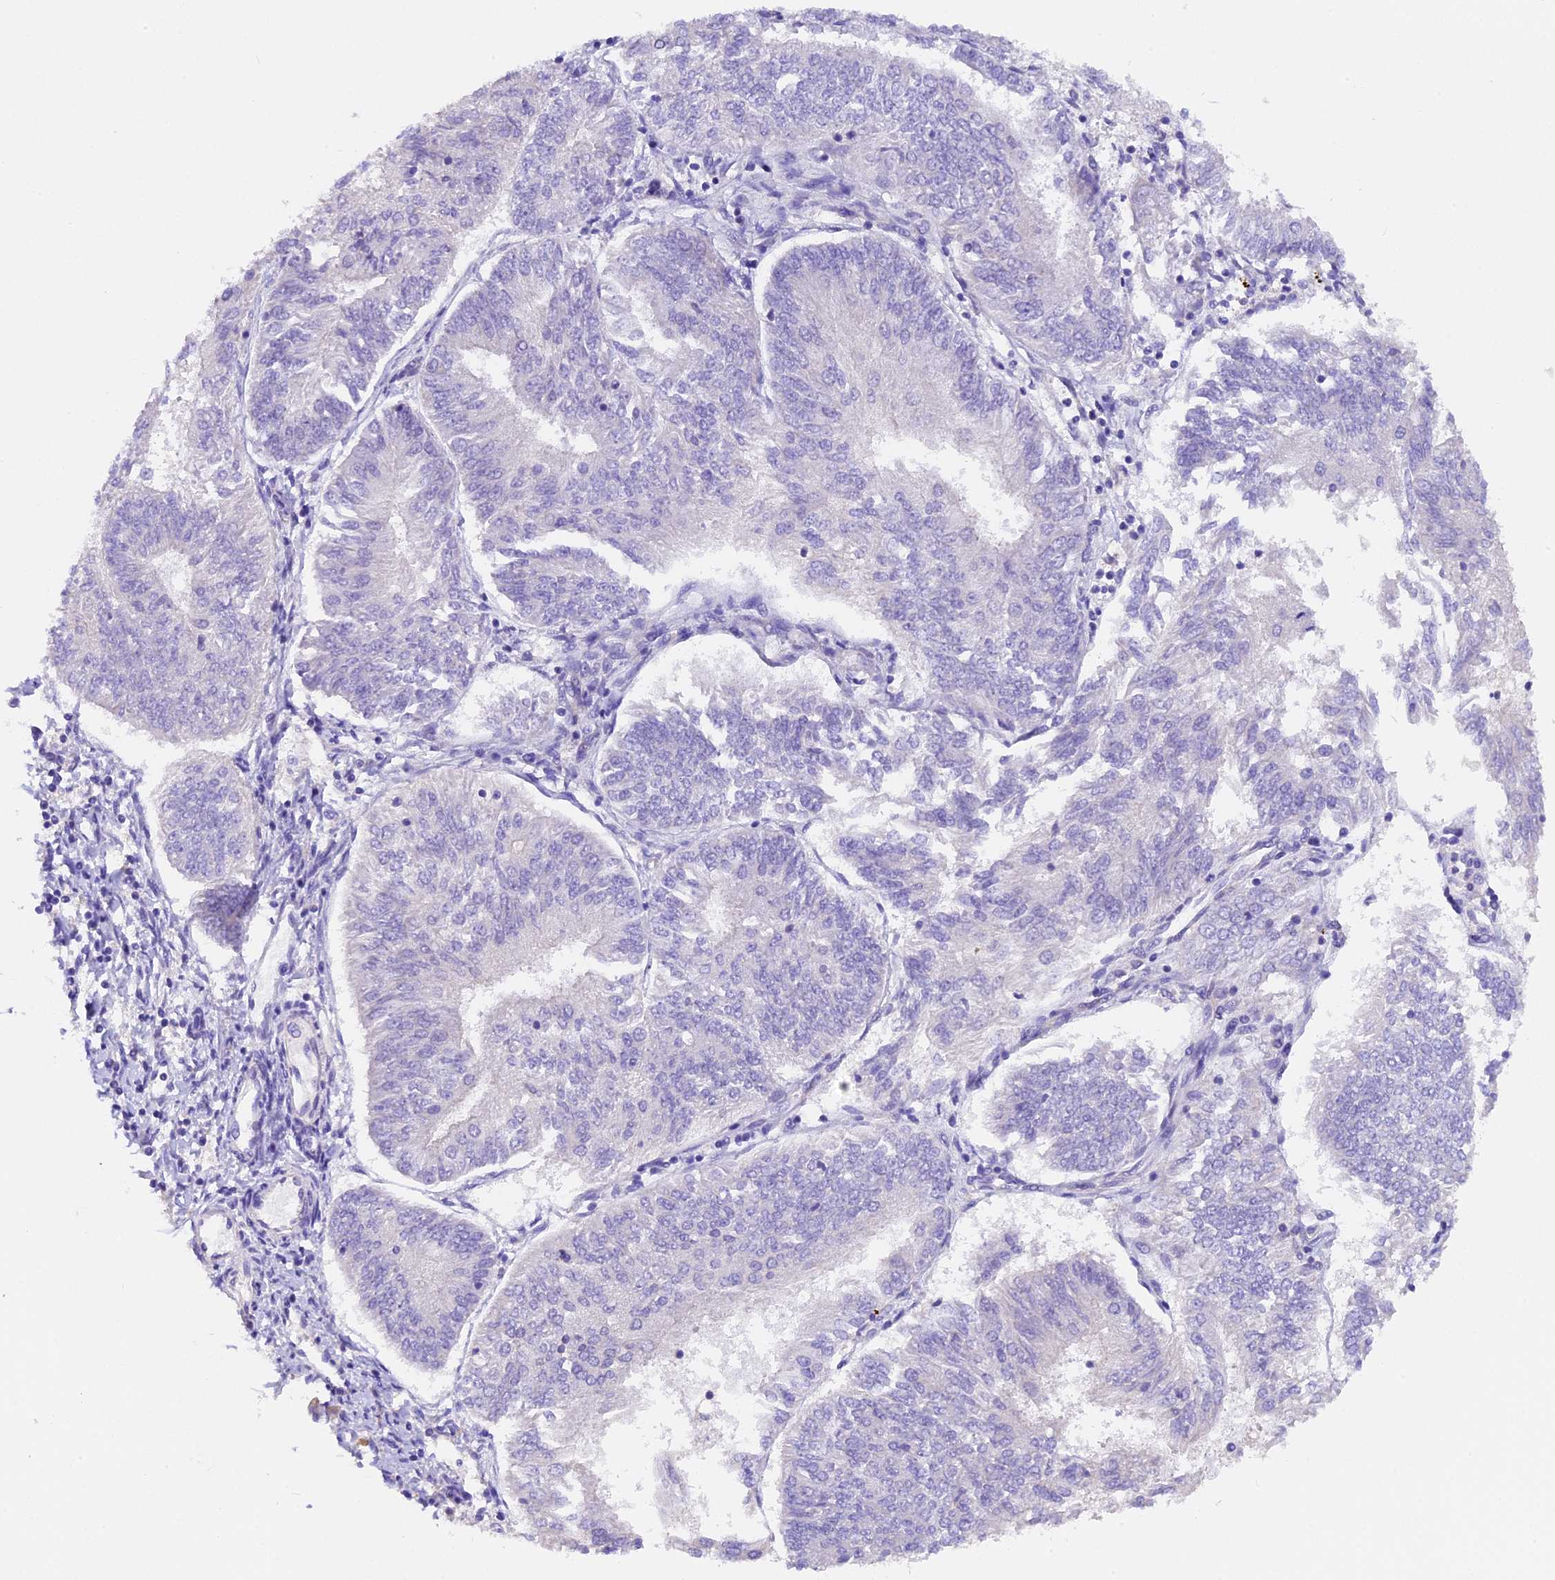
{"staining": {"intensity": "negative", "quantity": "none", "location": "none"}, "tissue": "endometrial cancer", "cell_type": "Tumor cells", "image_type": "cancer", "snomed": [{"axis": "morphology", "description": "Adenocarcinoma, NOS"}, {"axis": "topography", "description": "Endometrium"}], "caption": "Tumor cells are negative for protein expression in human endometrial cancer. Nuclei are stained in blue.", "gene": "AP3B2", "patient": {"sex": "female", "age": 58}}